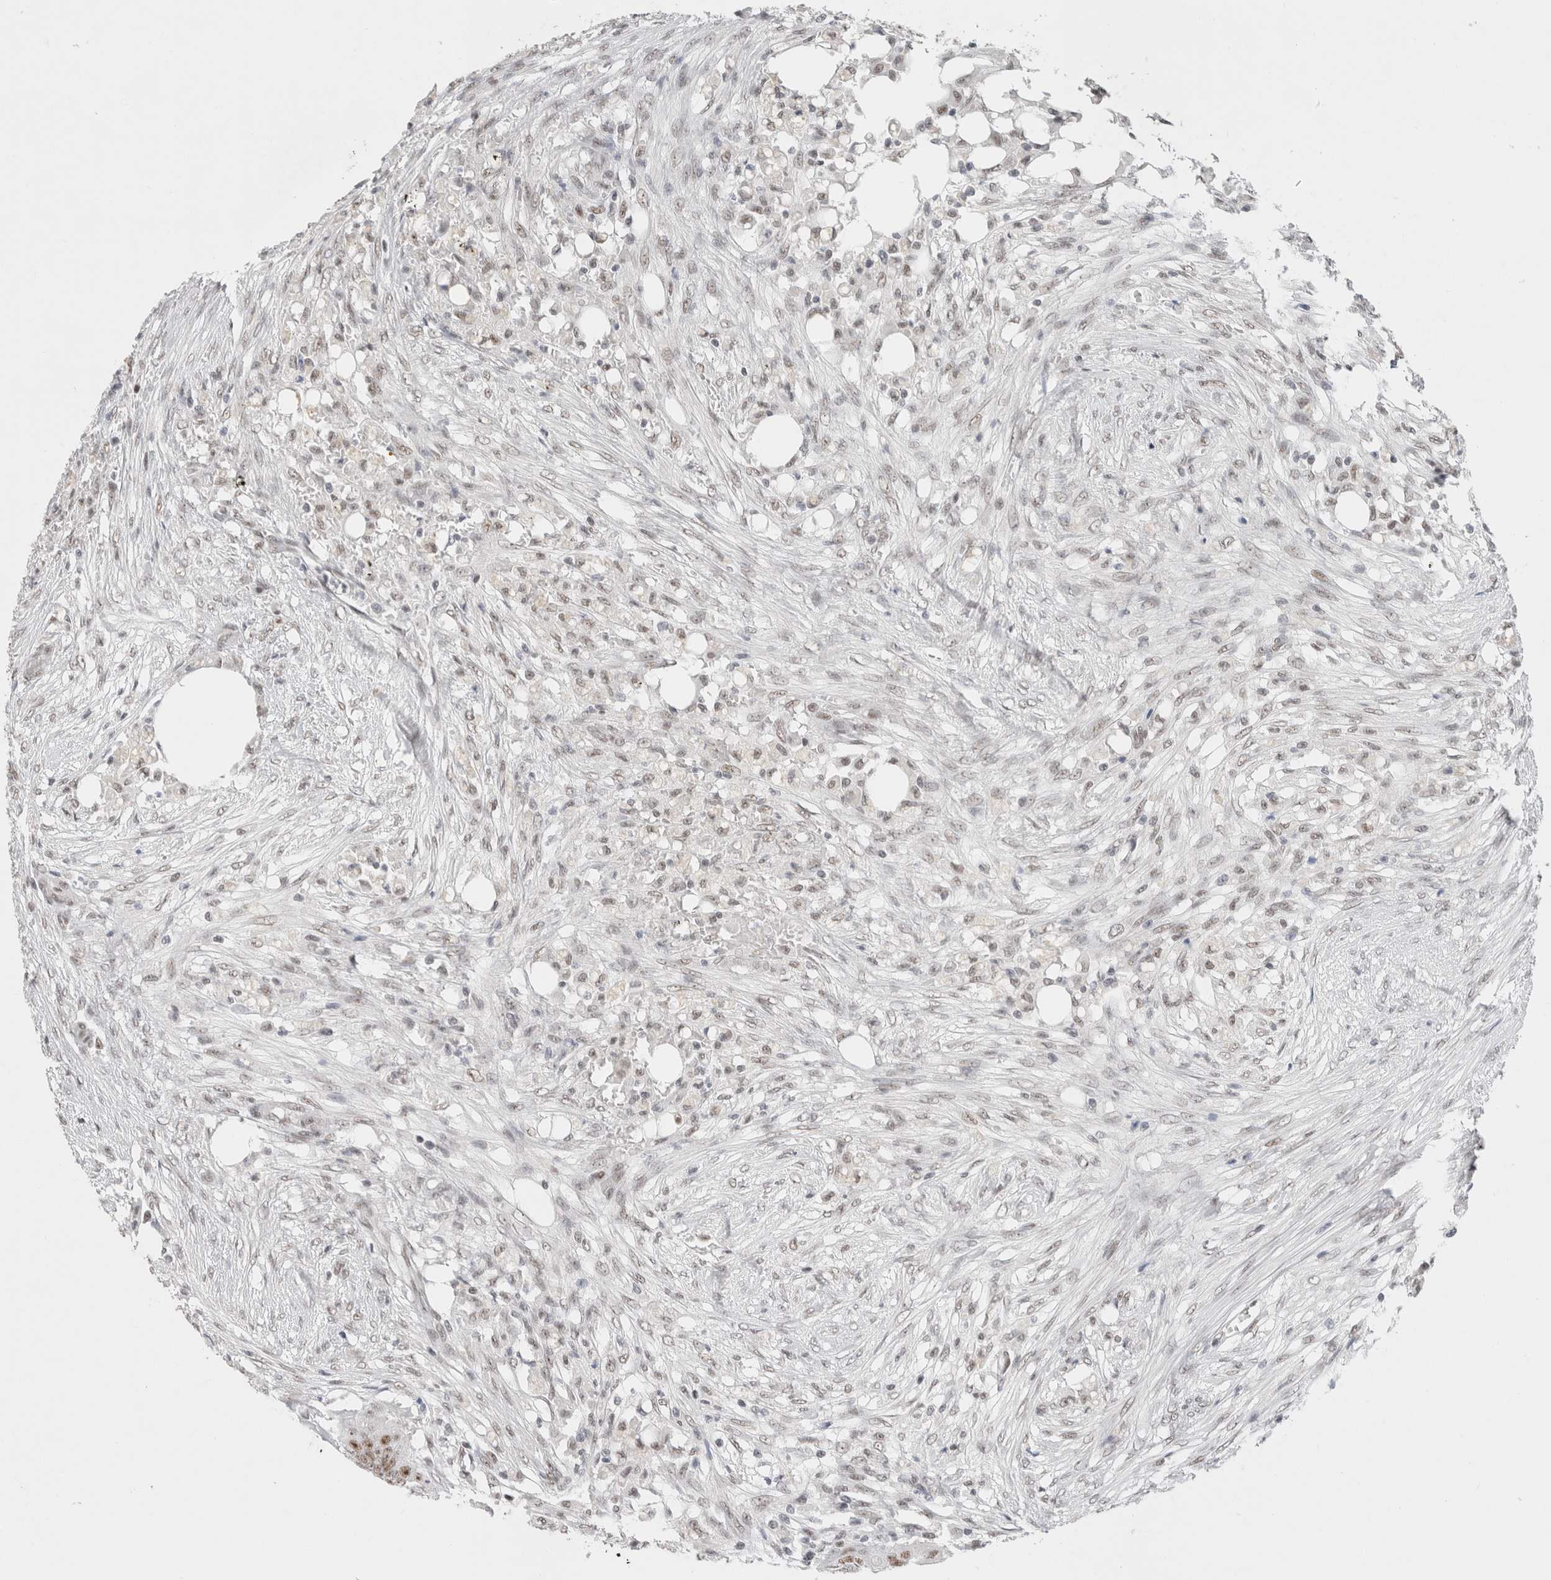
{"staining": {"intensity": "weak", "quantity": ">75%", "location": "nuclear"}, "tissue": "colorectal cancer", "cell_type": "Tumor cells", "image_type": "cancer", "snomed": [{"axis": "morphology", "description": "Adenocarcinoma, NOS"}, {"axis": "topography", "description": "Colon"}], "caption": "A high-resolution micrograph shows IHC staining of colorectal adenocarcinoma, which demonstrates weak nuclear expression in approximately >75% of tumor cells.", "gene": "COPS7A", "patient": {"sex": "male", "age": 71}}